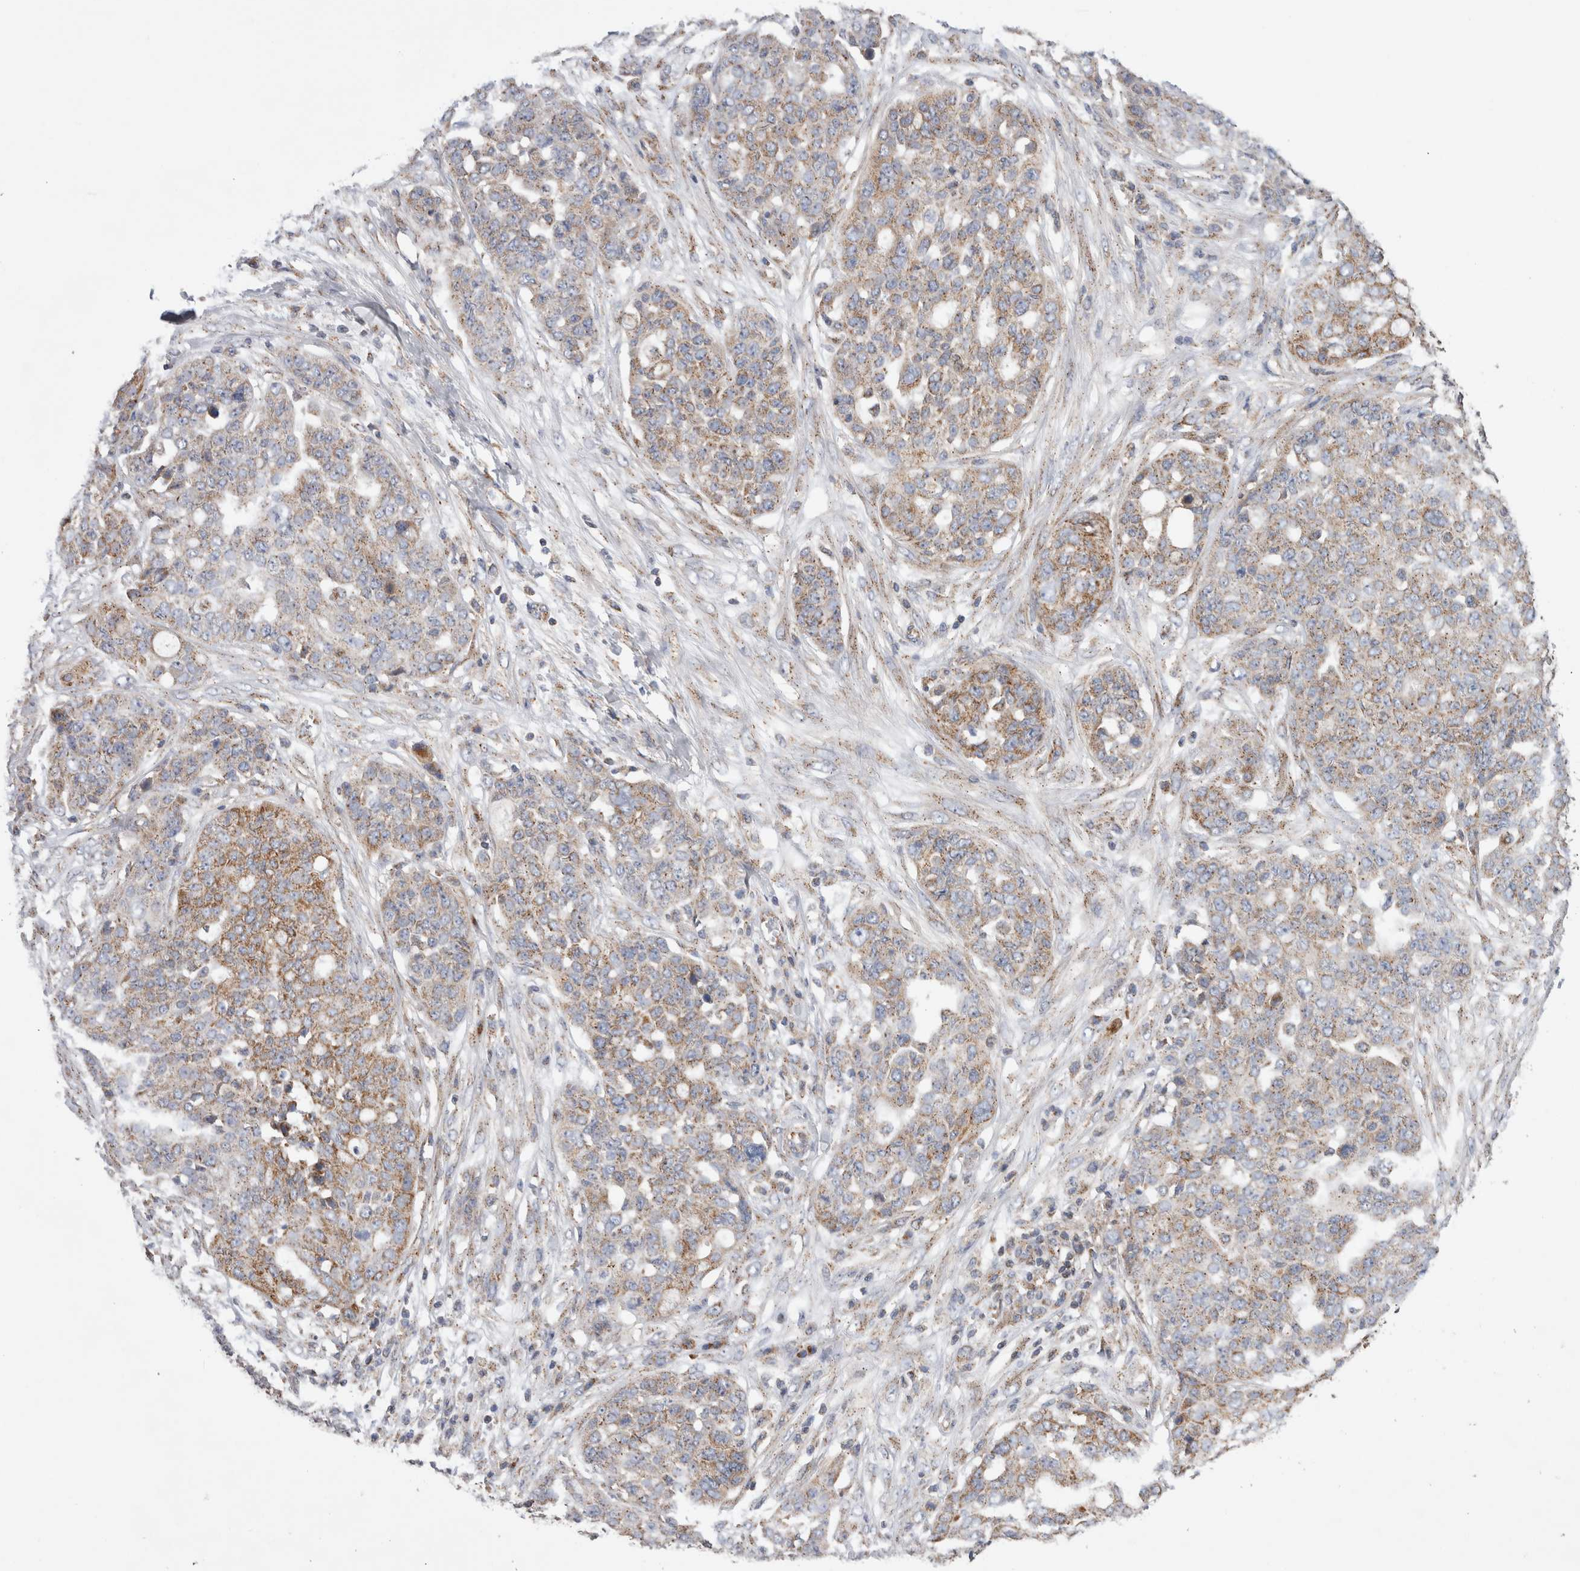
{"staining": {"intensity": "weak", "quantity": "25%-75%", "location": "cytoplasmic/membranous"}, "tissue": "ovarian cancer", "cell_type": "Tumor cells", "image_type": "cancer", "snomed": [{"axis": "morphology", "description": "Cystadenocarcinoma, serous, NOS"}, {"axis": "topography", "description": "Soft tissue"}, {"axis": "topography", "description": "Ovary"}], "caption": "A brown stain shows weak cytoplasmic/membranous expression of a protein in ovarian cancer tumor cells.", "gene": "IARS2", "patient": {"sex": "female", "age": 57}}